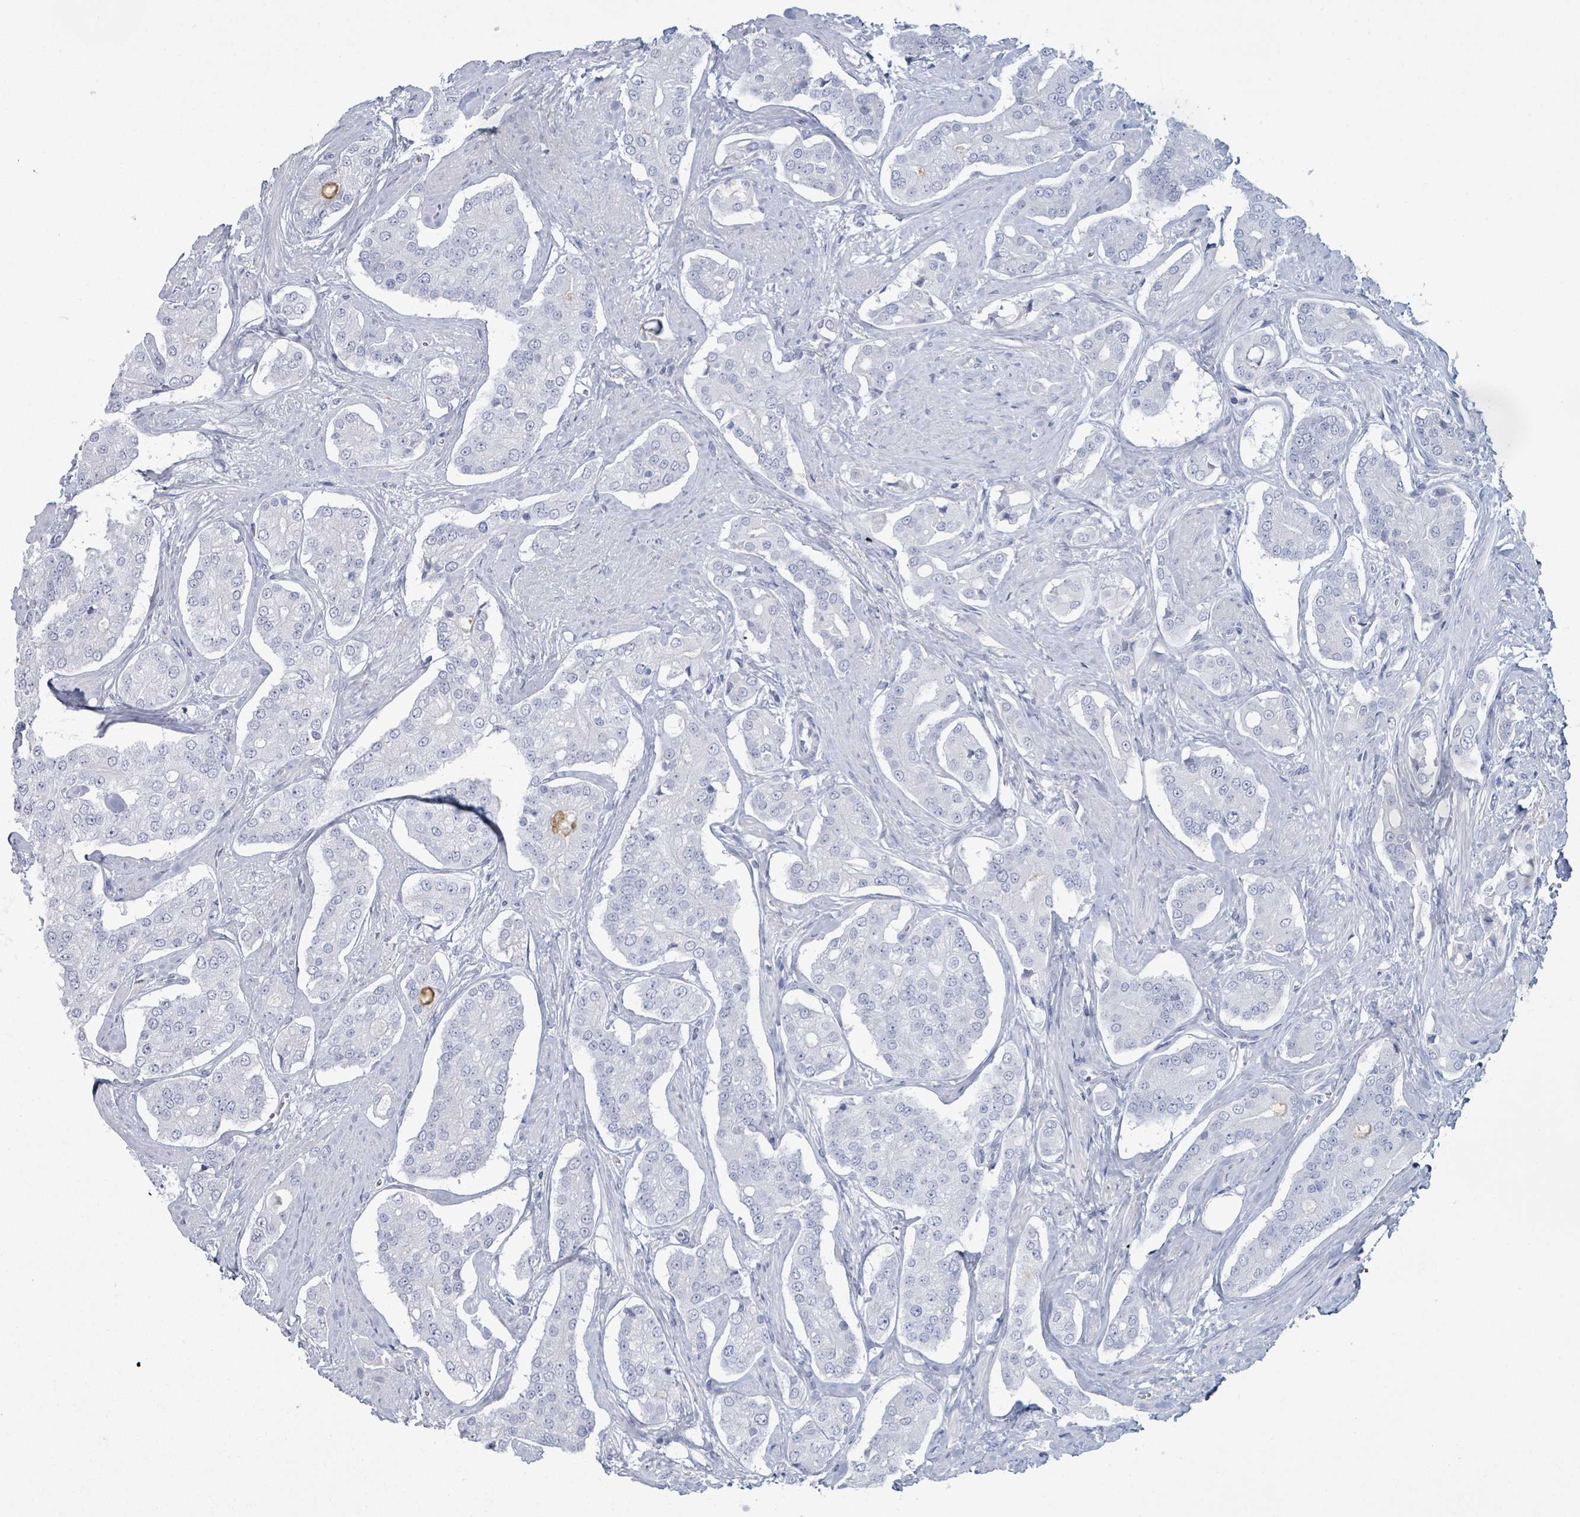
{"staining": {"intensity": "negative", "quantity": "none", "location": "none"}, "tissue": "prostate cancer", "cell_type": "Tumor cells", "image_type": "cancer", "snomed": [{"axis": "morphology", "description": "Adenocarcinoma, High grade"}, {"axis": "topography", "description": "Prostate"}], "caption": "Tumor cells are negative for brown protein staining in prostate adenocarcinoma (high-grade).", "gene": "PGA3", "patient": {"sex": "male", "age": 71}}